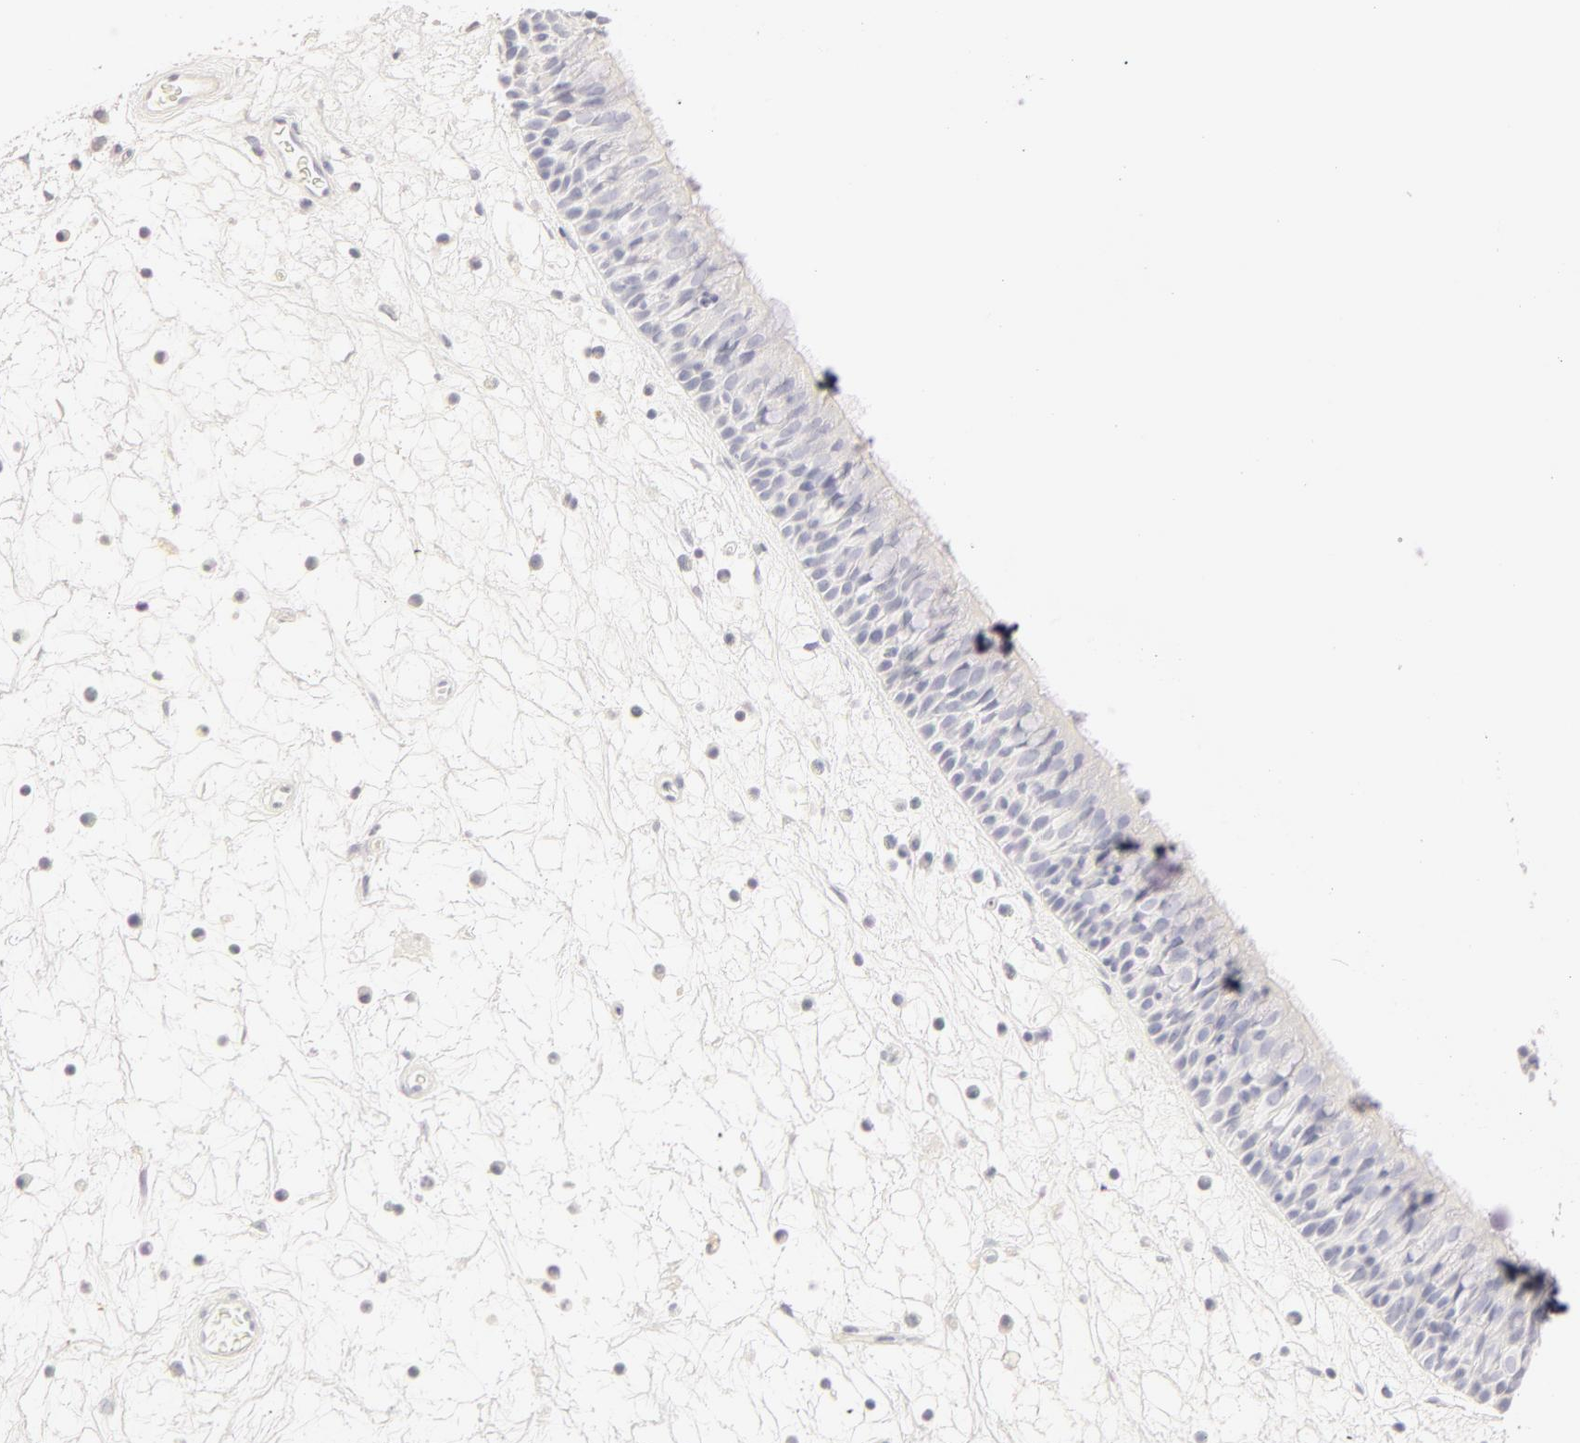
{"staining": {"intensity": "negative", "quantity": "none", "location": "none"}, "tissue": "nasopharynx", "cell_type": "Respiratory epithelial cells", "image_type": "normal", "snomed": [{"axis": "morphology", "description": "Normal tissue, NOS"}, {"axis": "topography", "description": "Nasopharynx"}], "caption": "This image is of normal nasopharynx stained with immunohistochemistry to label a protein in brown with the nuclei are counter-stained blue. There is no expression in respiratory epithelial cells.", "gene": "LGALS7B", "patient": {"sex": "male", "age": 63}}